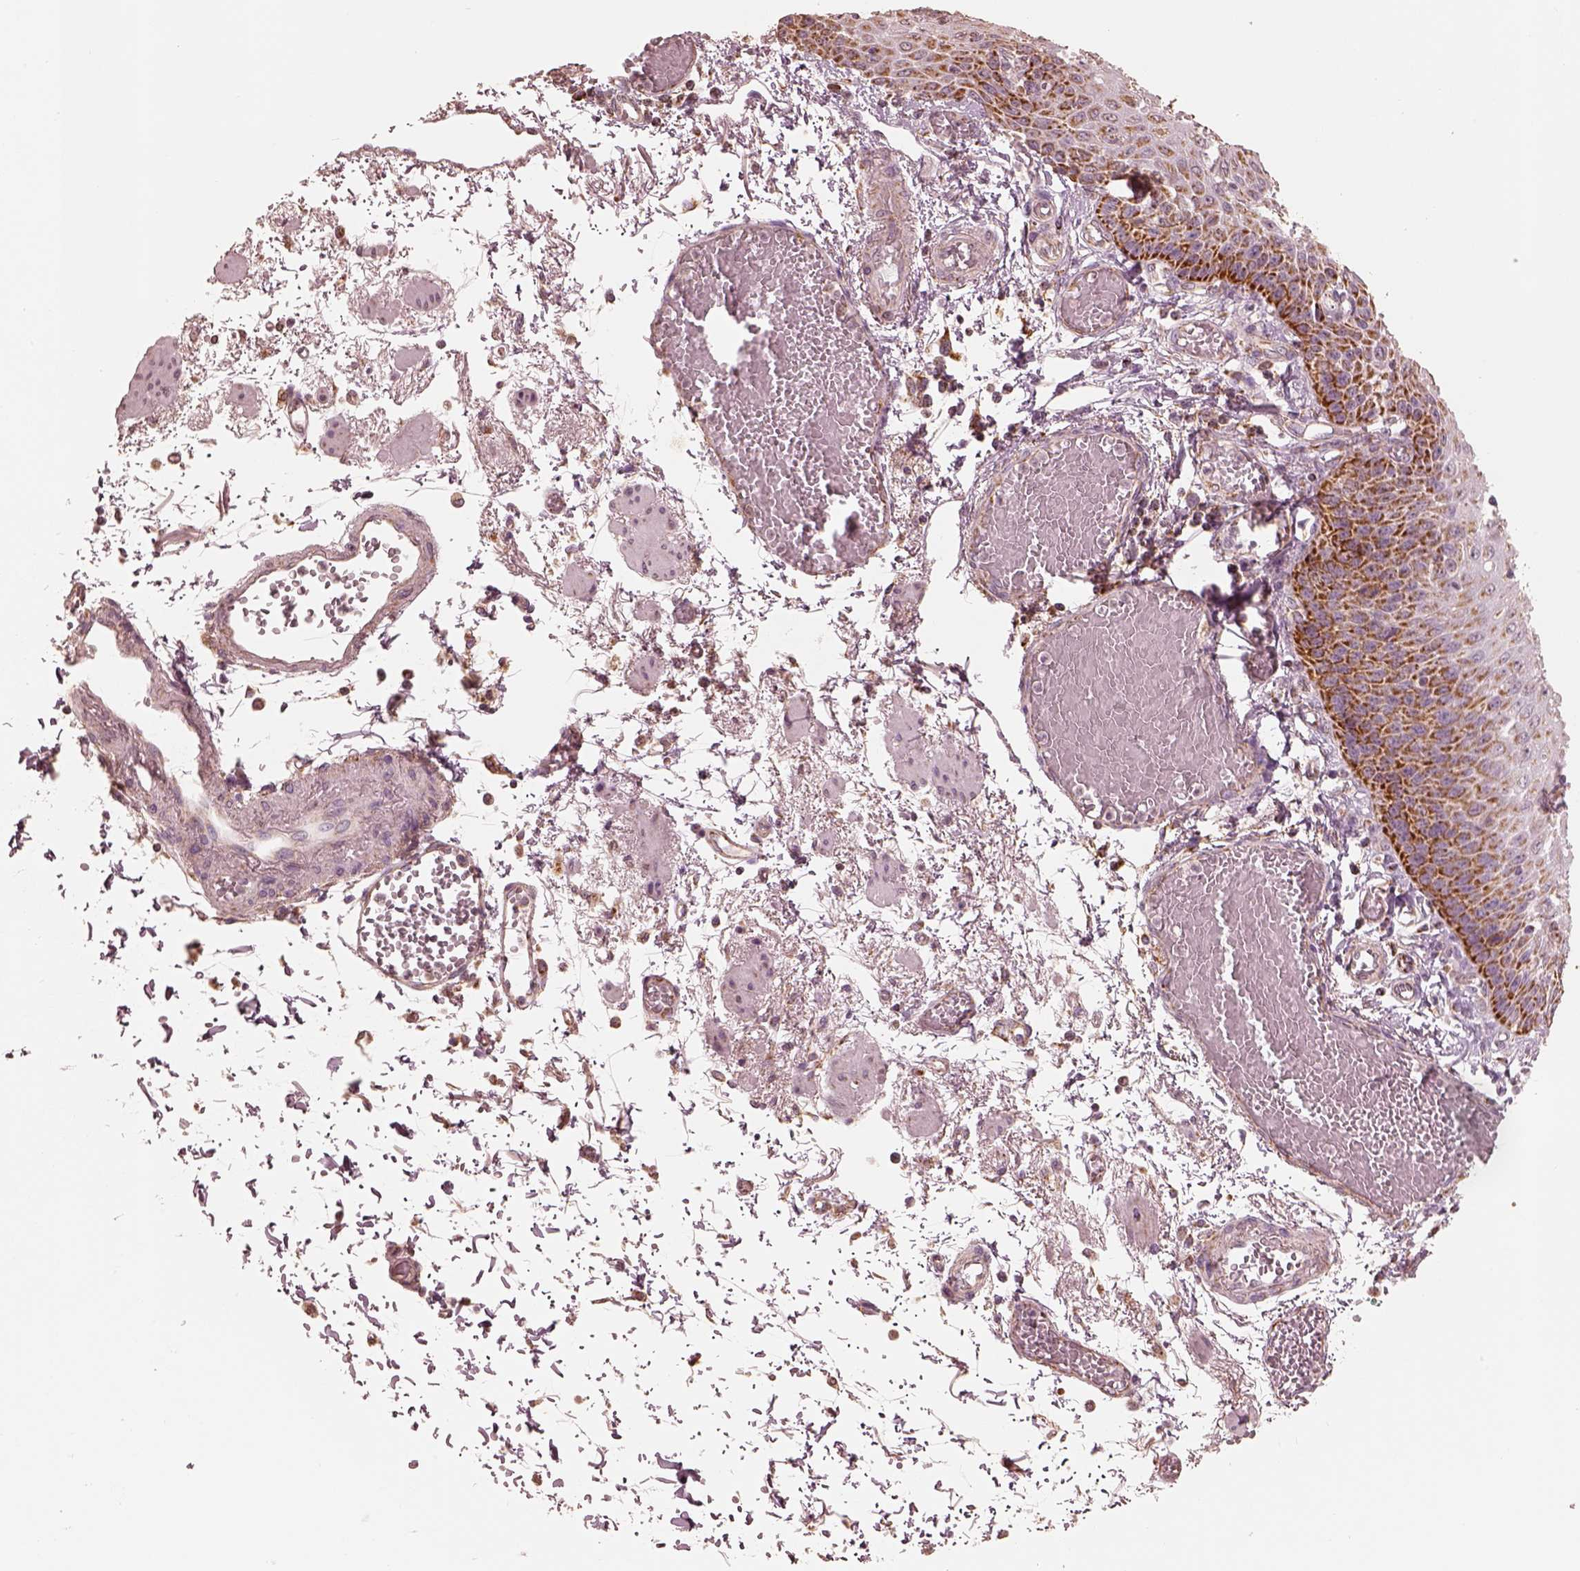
{"staining": {"intensity": "strong", "quantity": ">75%", "location": "cytoplasmic/membranous"}, "tissue": "esophagus", "cell_type": "Squamous epithelial cells", "image_type": "normal", "snomed": [{"axis": "morphology", "description": "Normal tissue, NOS"}, {"axis": "morphology", "description": "Adenocarcinoma, NOS"}, {"axis": "topography", "description": "Esophagus"}], "caption": "This is a photomicrograph of immunohistochemistry (IHC) staining of benign esophagus, which shows strong expression in the cytoplasmic/membranous of squamous epithelial cells.", "gene": "ENTPD6", "patient": {"sex": "male", "age": 81}}